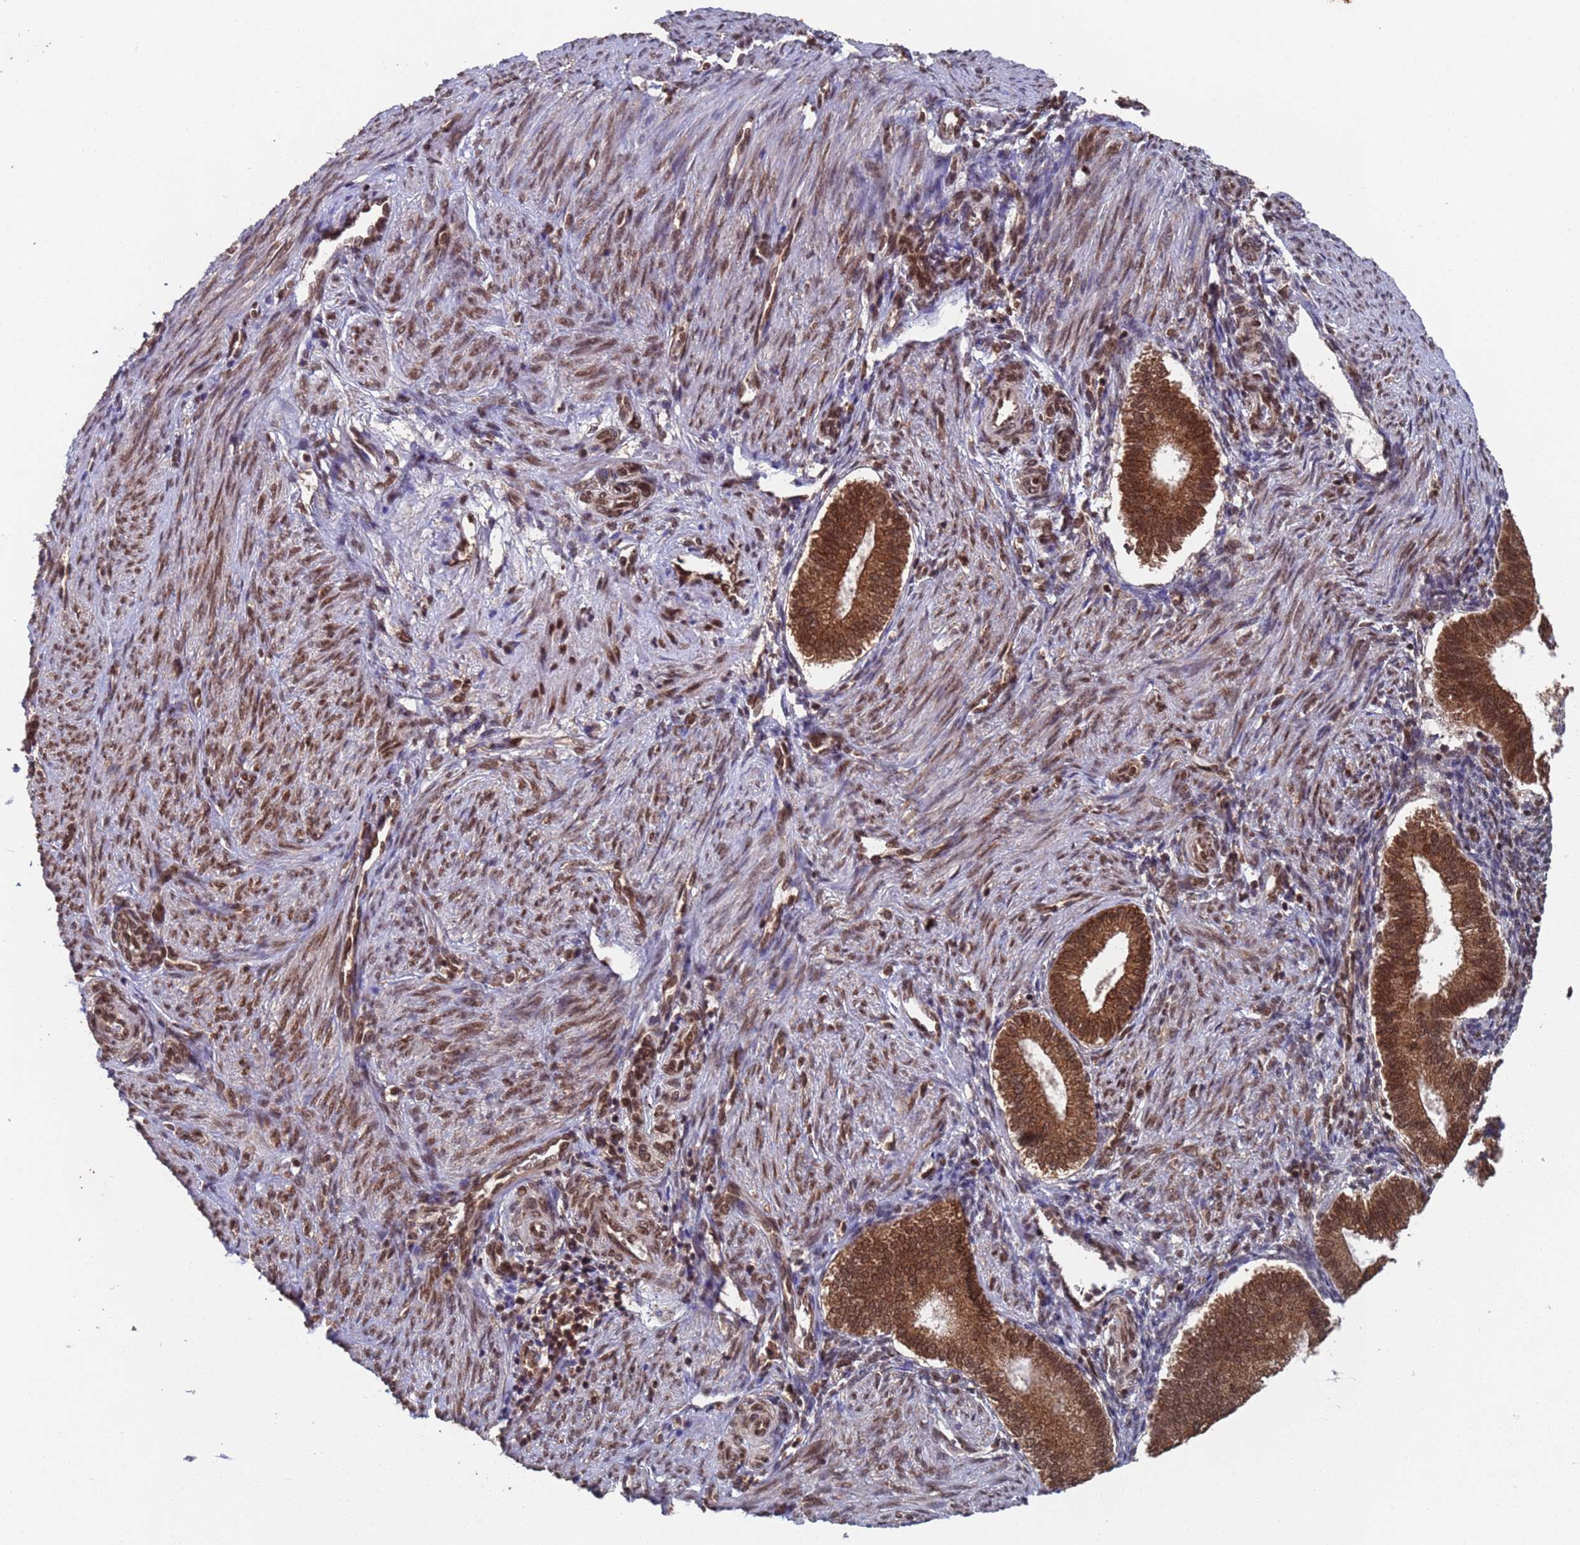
{"staining": {"intensity": "weak", "quantity": "<25%", "location": "cytoplasmic/membranous"}, "tissue": "endometrium", "cell_type": "Cells in endometrial stroma", "image_type": "normal", "snomed": [{"axis": "morphology", "description": "Normal tissue, NOS"}, {"axis": "topography", "description": "Endometrium"}], "caption": "DAB immunohistochemical staining of unremarkable human endometrium reveals no significant staining in cells in endometrial stroma. Brightfield microscopy of immunohistochemistry (IHC) stained with DAB (brown) and hematoxylin (blue), captured at high magnification.", "gene": "FUBP3", "patient": {"sex": "female", "age": 25}}